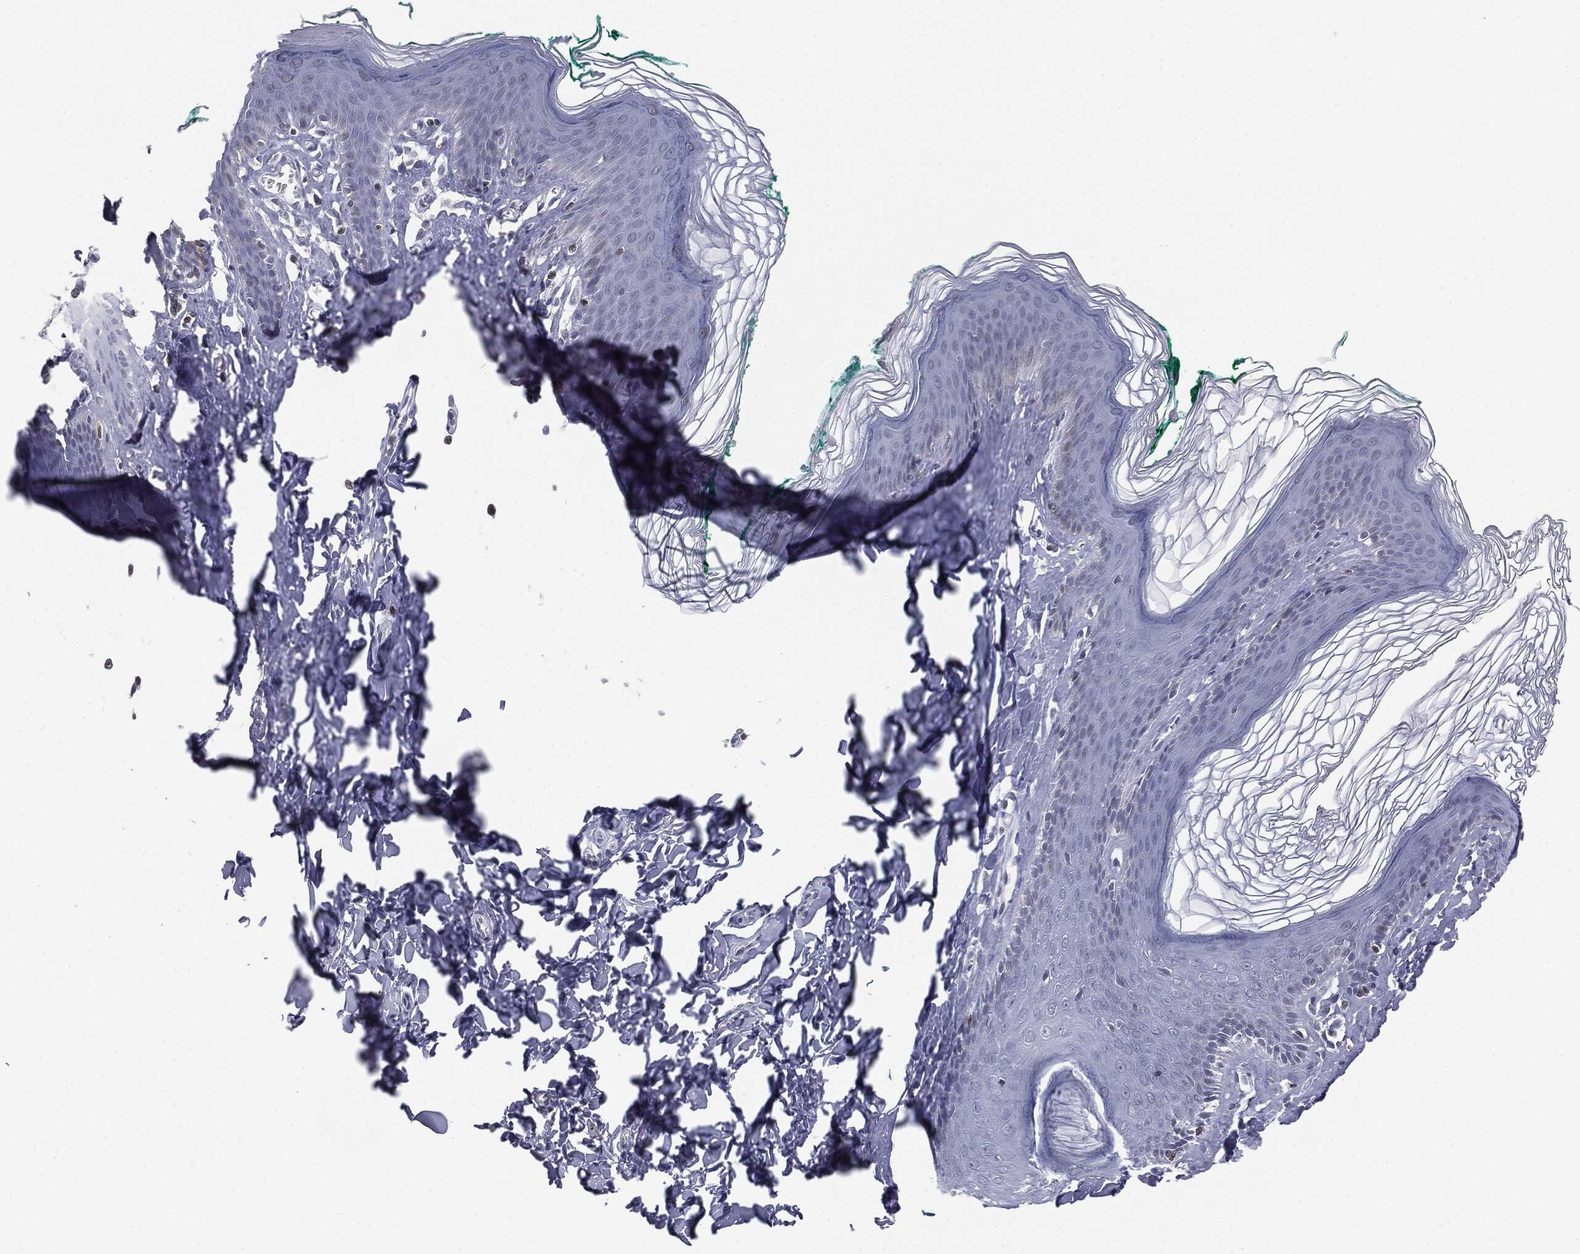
{"staining": {"intensity": "negative", "quantity": "none", "location": "none"}, "tissue": "skin", "cell_type": "Epidermal cells", "image_type": "normal", "snomed": [{"axis": "morphology", "description": "Normal tissue, NOS"}, {"axis": "topography", "description": "Vulva"}], "caption": "Protein analysis of unremarkable skin reveals no significant staining in epidermal cells.", "gene": "ALDOB", "patient": {"sex": "female", "age": 66}}